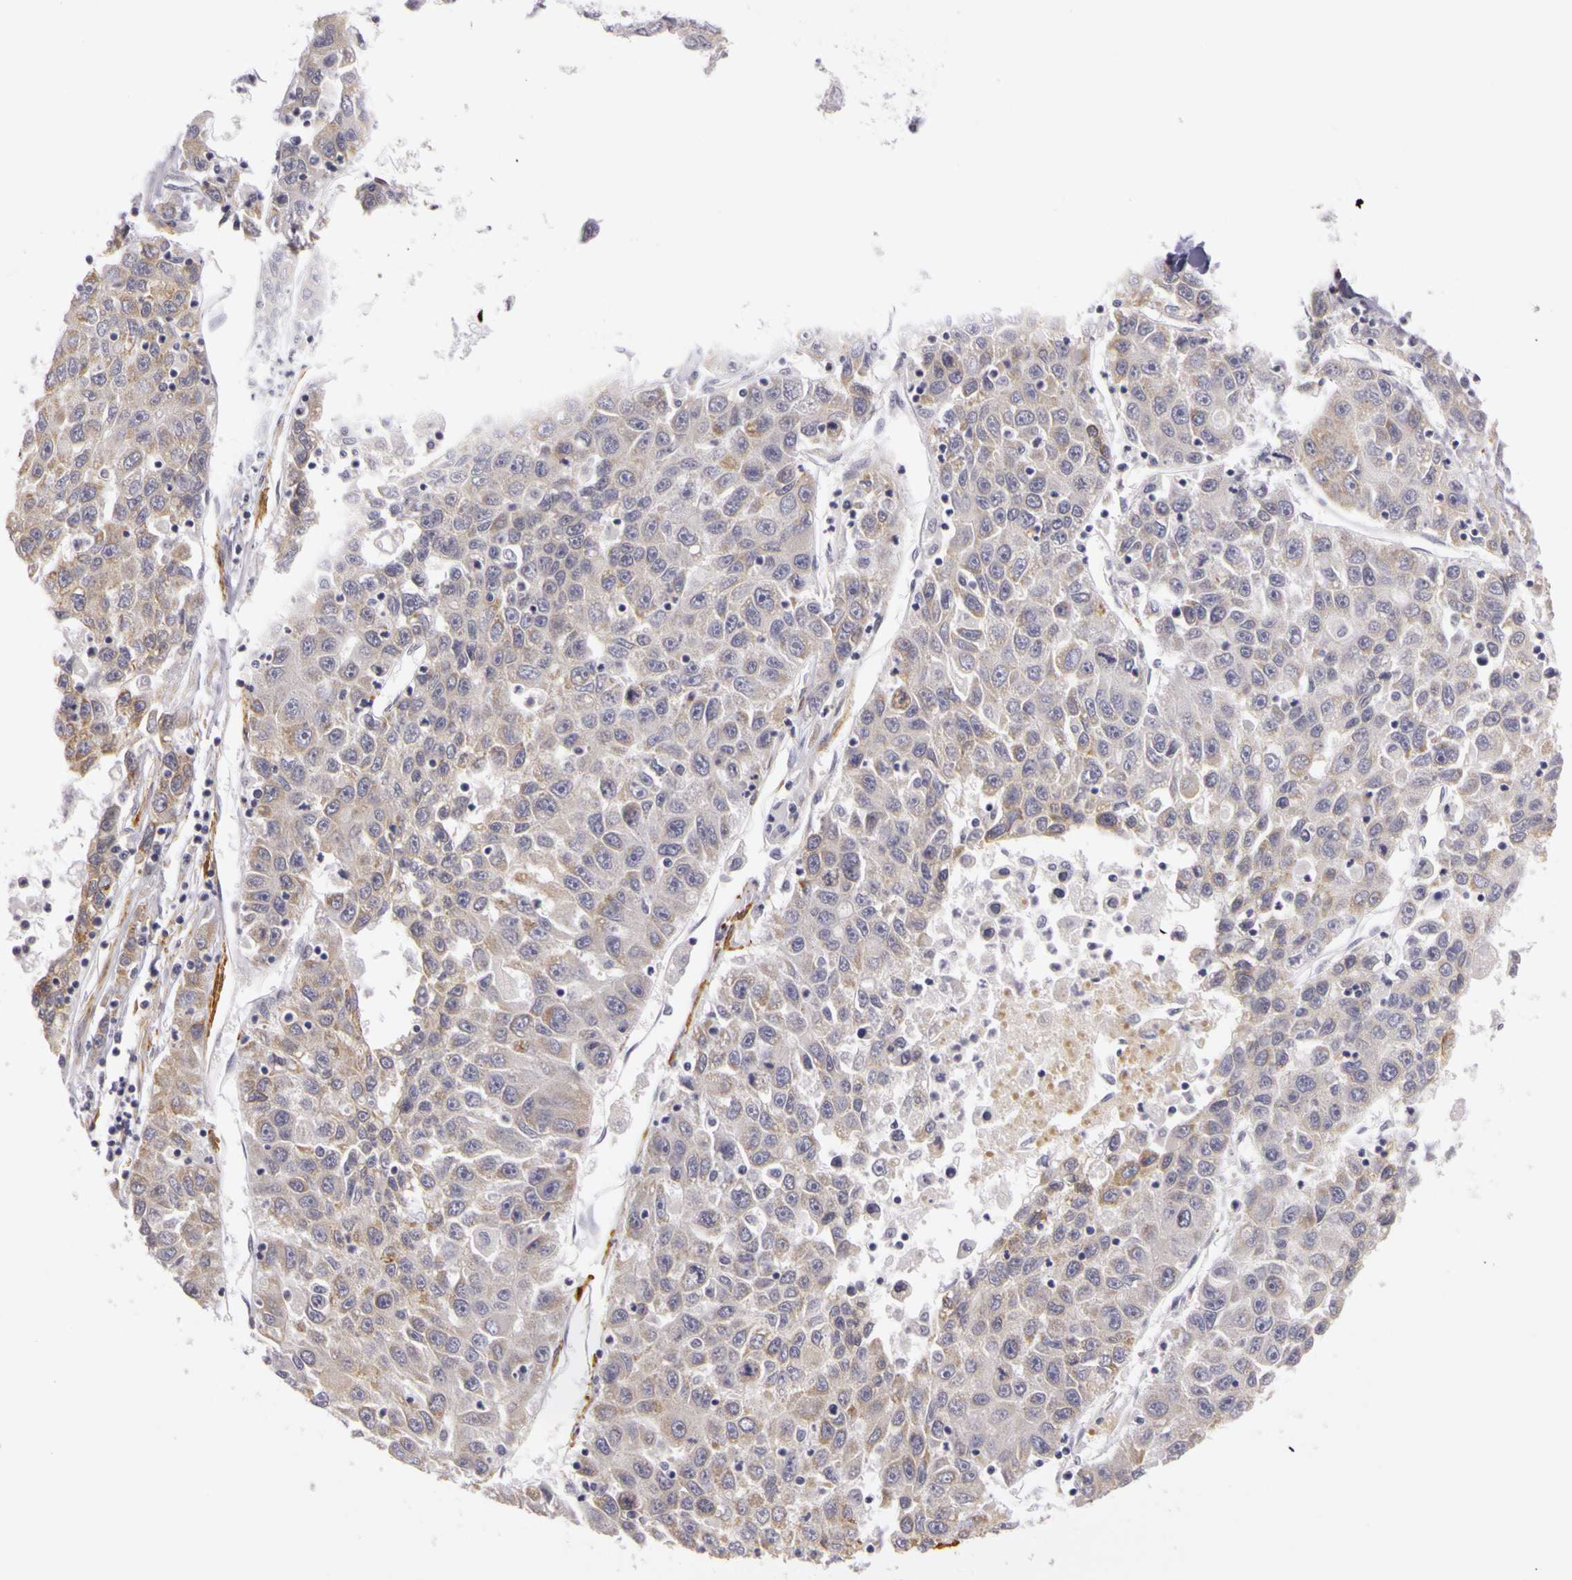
{"staining": {"intensity": "weak", "quantity": ">75%", "location": "cytoplasmic/membranous"}, "tissue": "liver cancer", "cell_type": "Tumor cells", "image_type": "cancer", "snomed": [{"axis": "morphology", "description": "Carcinoma, Hepatocellular, NOS"}, {"axis": "topography", "description": "Liver"}], "caption": "Tumor cells show weak cytoplasmic/membranous staining in about >75% of cells in hepatocellular carcinoma (liver). The protein of interest is stained brown, and the nuclei are stained in blue (DAB IHC with brightfield microscopy, high magnification).", "gene": "CNTN2", "patient": {"sex": "male", "age": 49}}